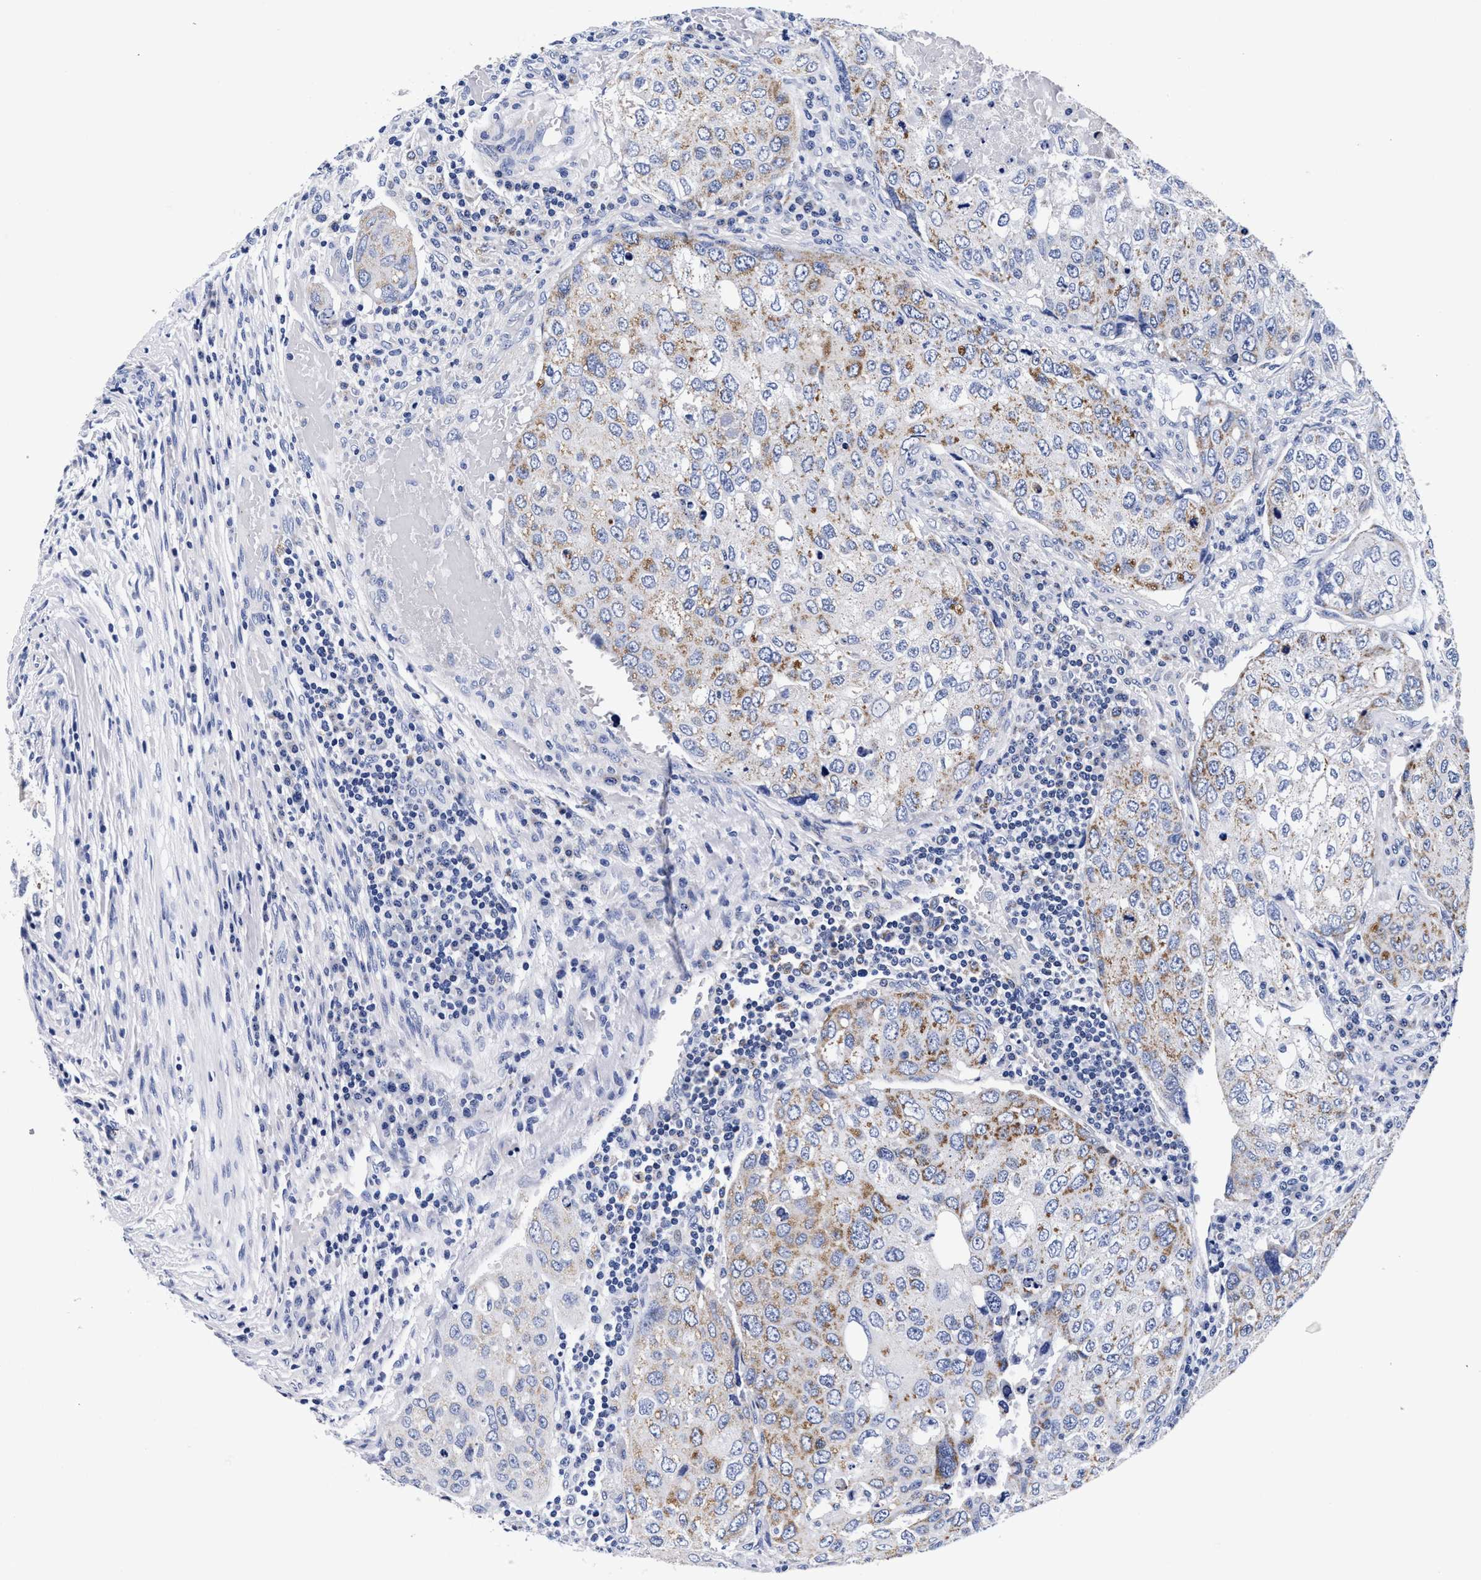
{"staining": {"intensity": "moderate", "quantity": "25%-75%", "location": "cytoplasmic/membranous"}, "tissue": "urothelial cancer", "cell_type": "Tumor cells", "image_type": "cancer", "snomed": [{"axis": "morphology", "description": "Urothelial carcinoma, High grade"}, {"axis": "topography", "description": "Lymph node"}, {"axis": "topography", "description": "Urinary bladder"}], "caption": "This histopathology image displays high-grade urothelial carcinoma stained with immunohistochemistry (IHC) to label a protein in brown. The cytoplasmic/membranous of tumor cells show moderate positivity for the protein. Nuclei are counter-stained blue.", "gene": "RAB3B", "patient": {"sex": "male", "age": 51}}